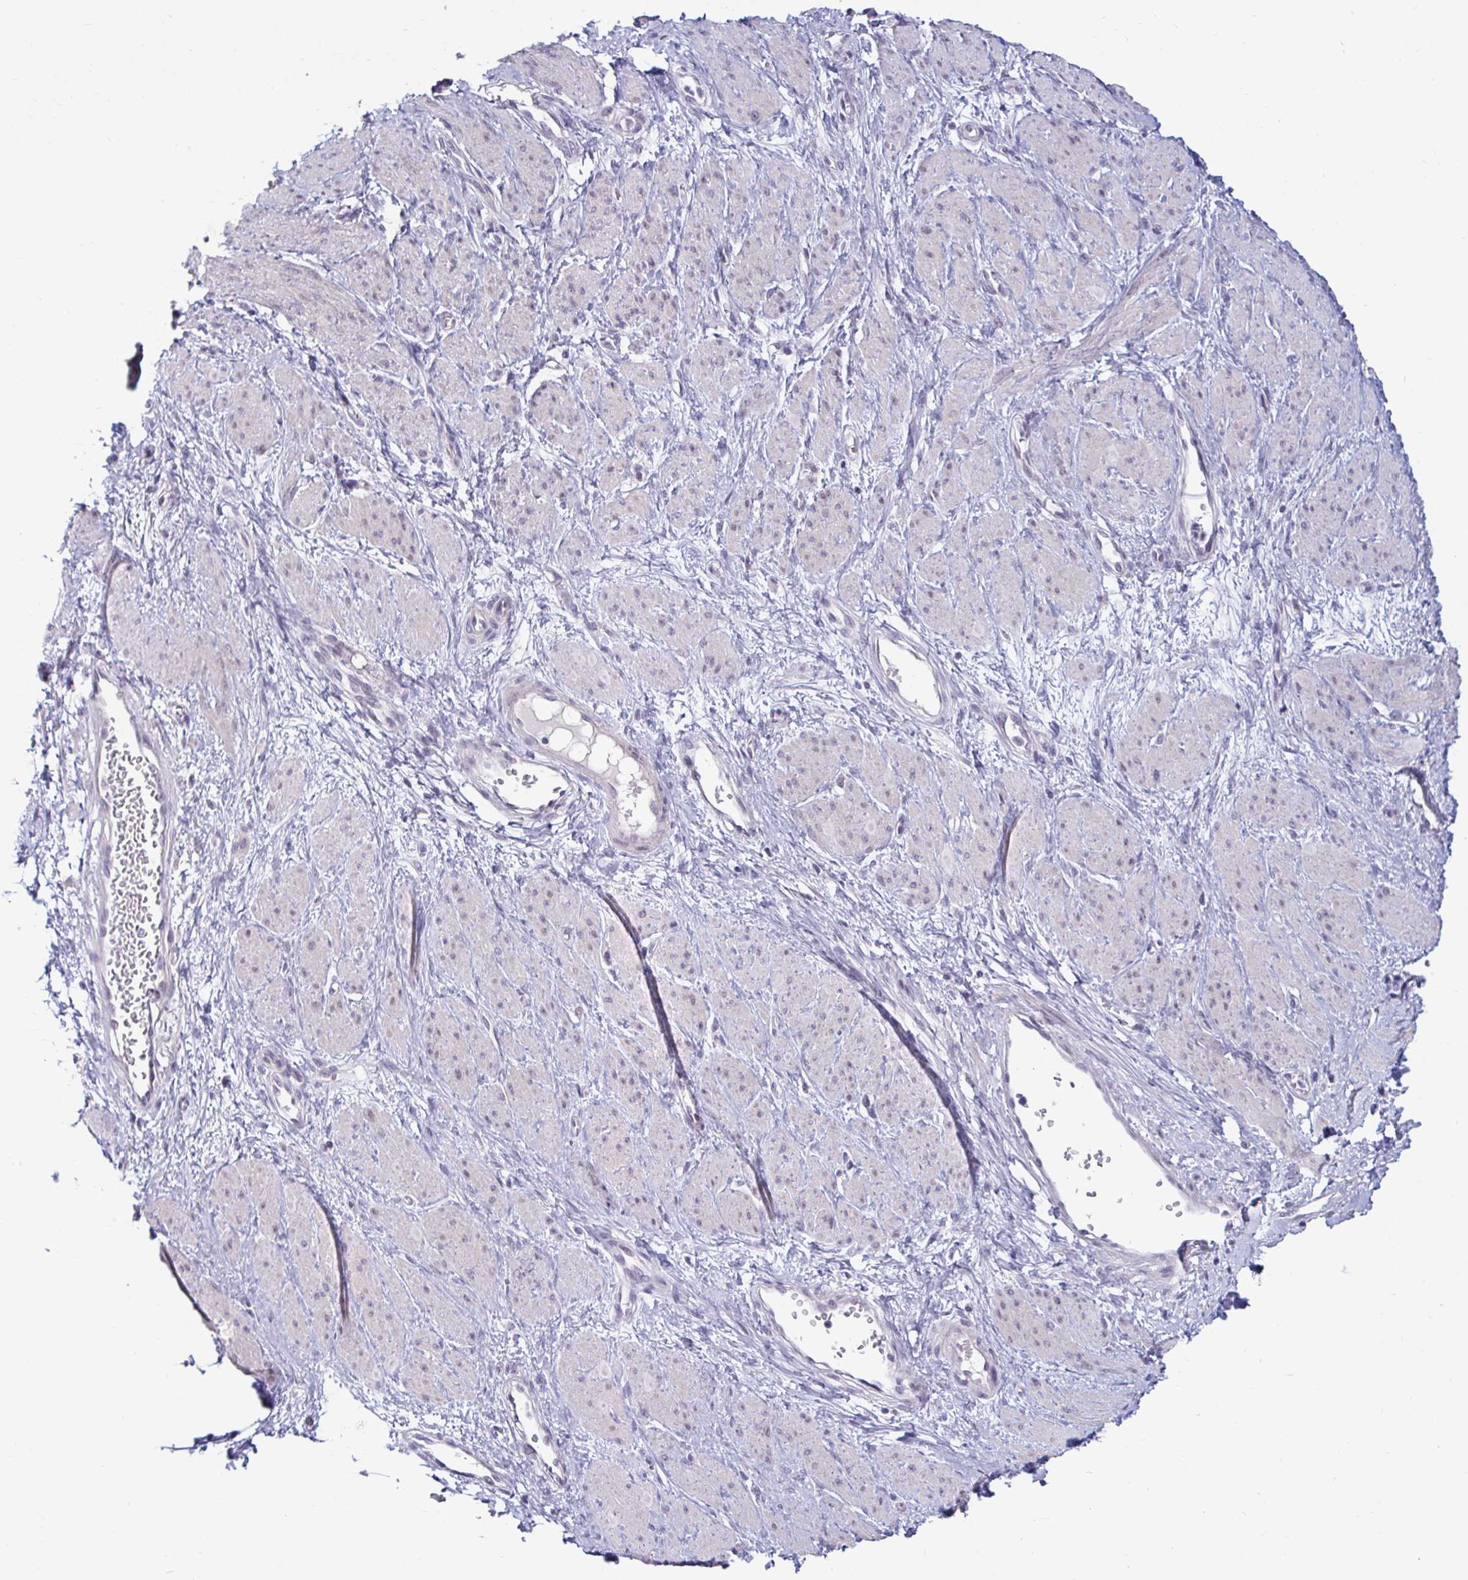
{"staining": {"intensity": "negative", "quantity": "none", "location": "none"}, "tissue": "smooth muscle", "cell_type": "Smooth muscle cells", "image_type": "normal", "snomed": [{"axis": "morphology", "description": "Normal tissue, NOS"}, {"axis": "topography", "description": "Smooth muscle"}, {"axis": "topography", "description": "Uterus"}], "caption": "This is a photomicrograph of immunohistochemistry staining of benign smooth muscle, which shows no staining in smooth muscle cells.", "gene": "GSTM1", "patient": {"sex": "female", "age": 39}}